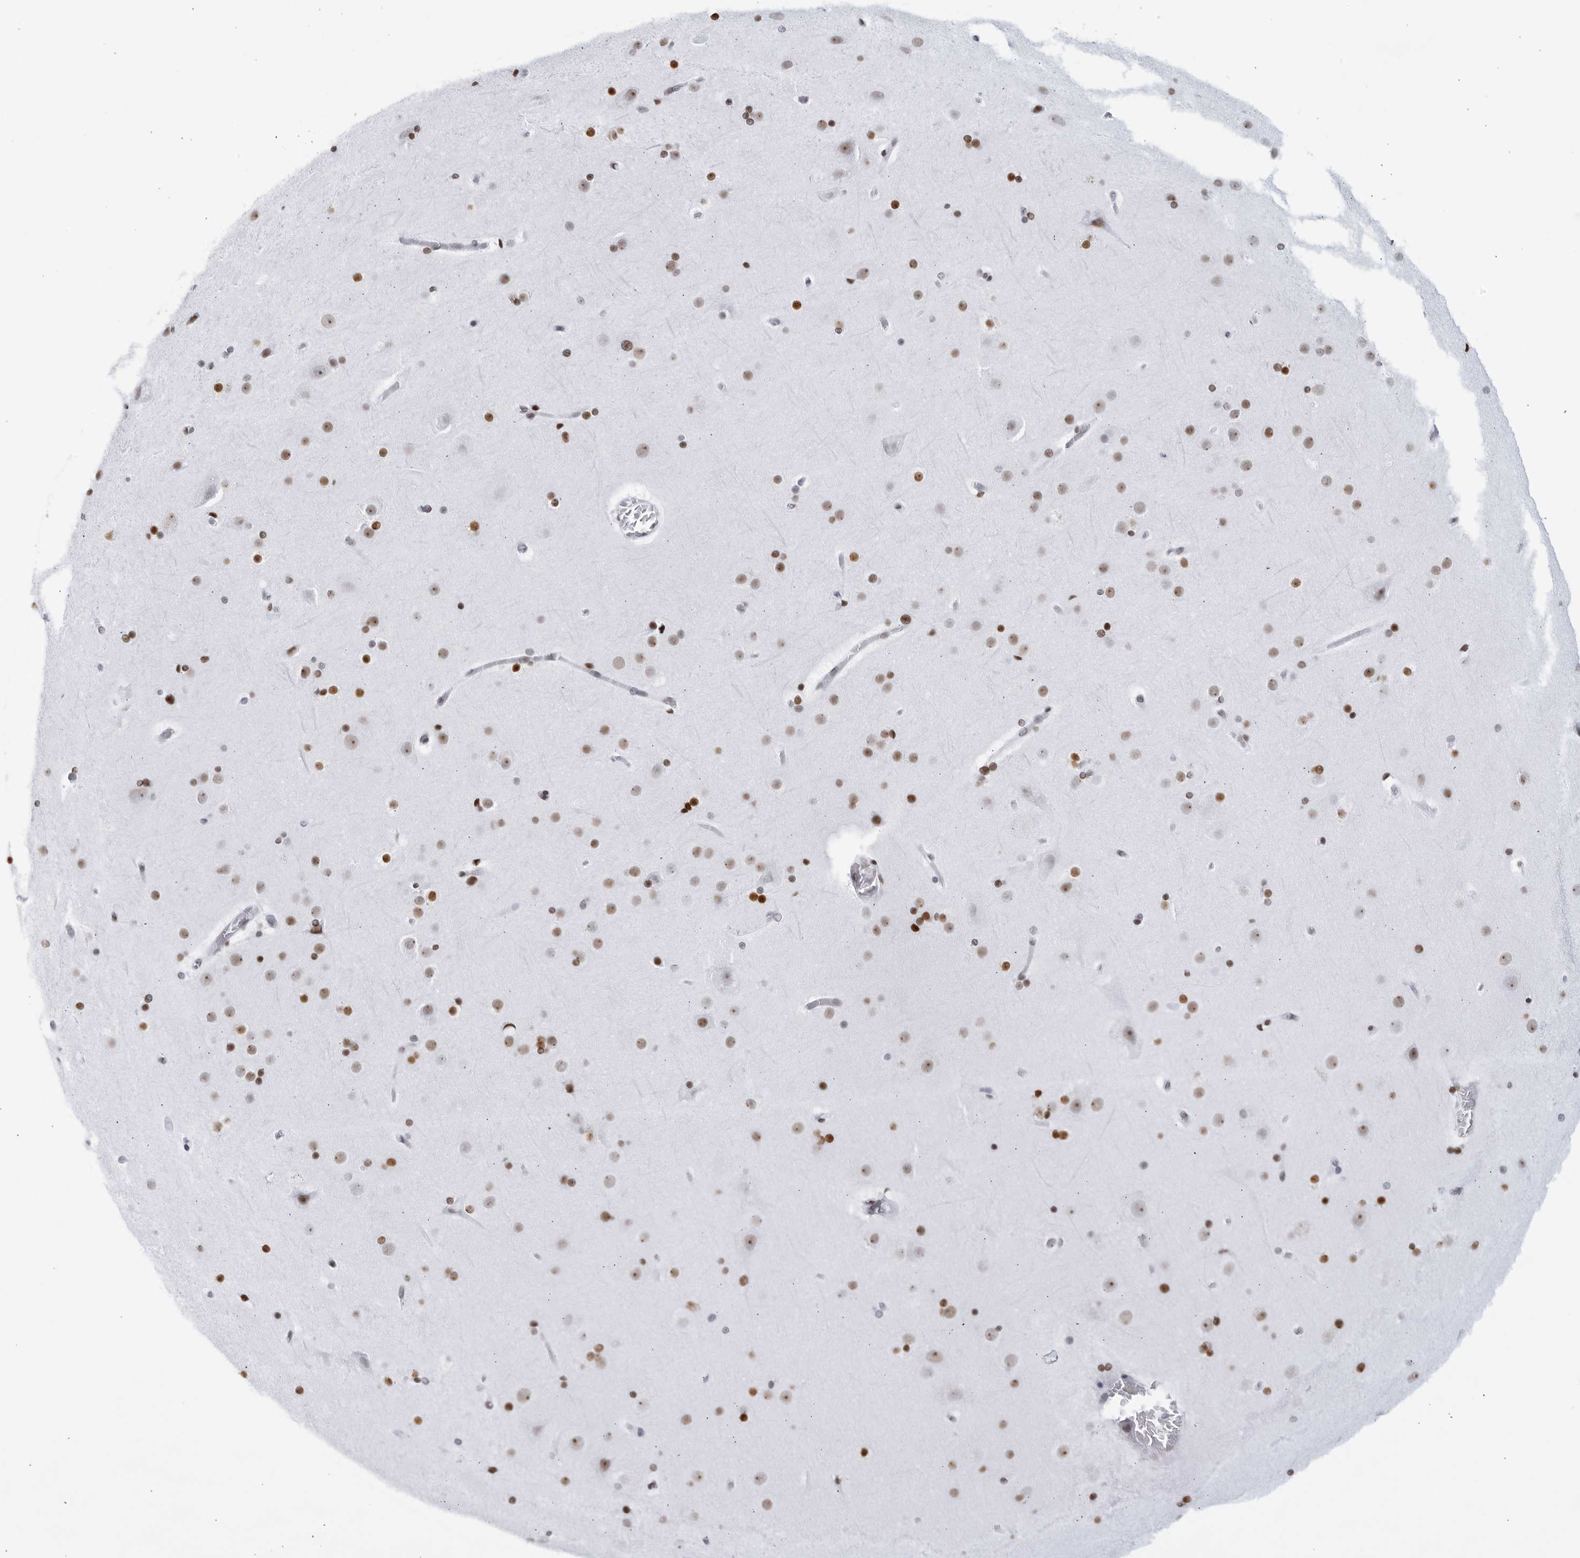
{"staining": {"intensity": "negative", "quantity": "none", "location": "none"}, "tissue": "cerebral cortex", "cell_type": "Endothelial cells", "image_type": "normal", "snomed": [{"axis": "morphology", "description": "Normal tissue, NOS"}, {"axis": "topography", "description": "Cerebral cortex"}], "caption": "An immunohistochemistry (IHC) photomicrograph of benign cerebral cortex is shown. There is no staining in endothelial cells of cerebral cortex.", "gene": "HP1BP3", "patient": {"sex": "male", "age": 57}}